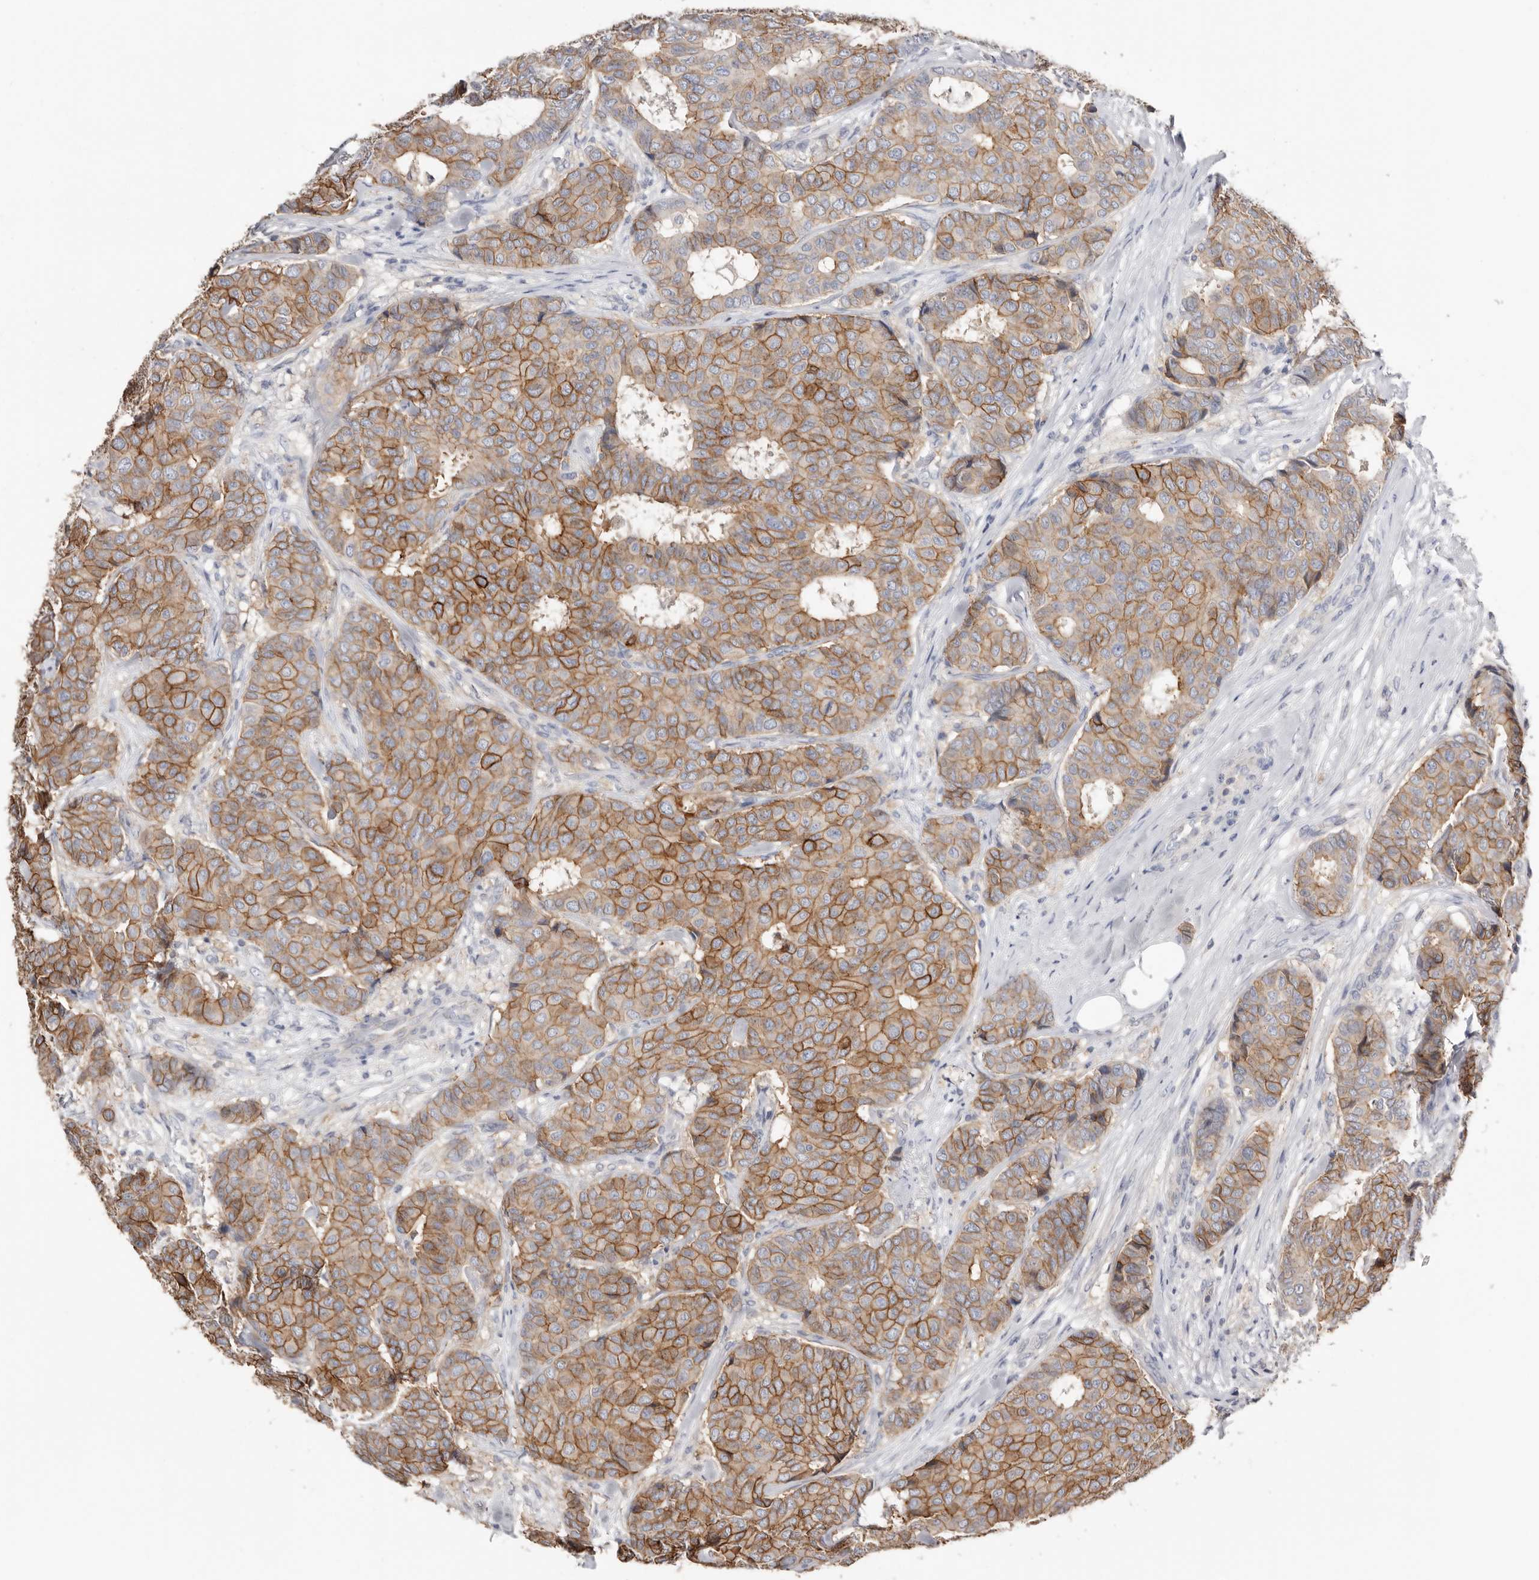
{"staining": {"intensity": "moderate", "quantity": ">75%", "location": "cytoplasmic/membranous"}, "tissue": "breast cancer", "cell_type": "Tumor cells", "image_type": "cancer", "snomed": [{"axis": "morphology", "description": "Duct carcinoma"}, {"axis": "topography", "description": "Breast"}], "caption": "Breast intraductal carcinoma tissue demonstrates moderate cytoplasmic/membranous positivity in approximately >75% of tumor cells", "gene": "S100A14", "patient": {"sex": "female", "age": 75}}